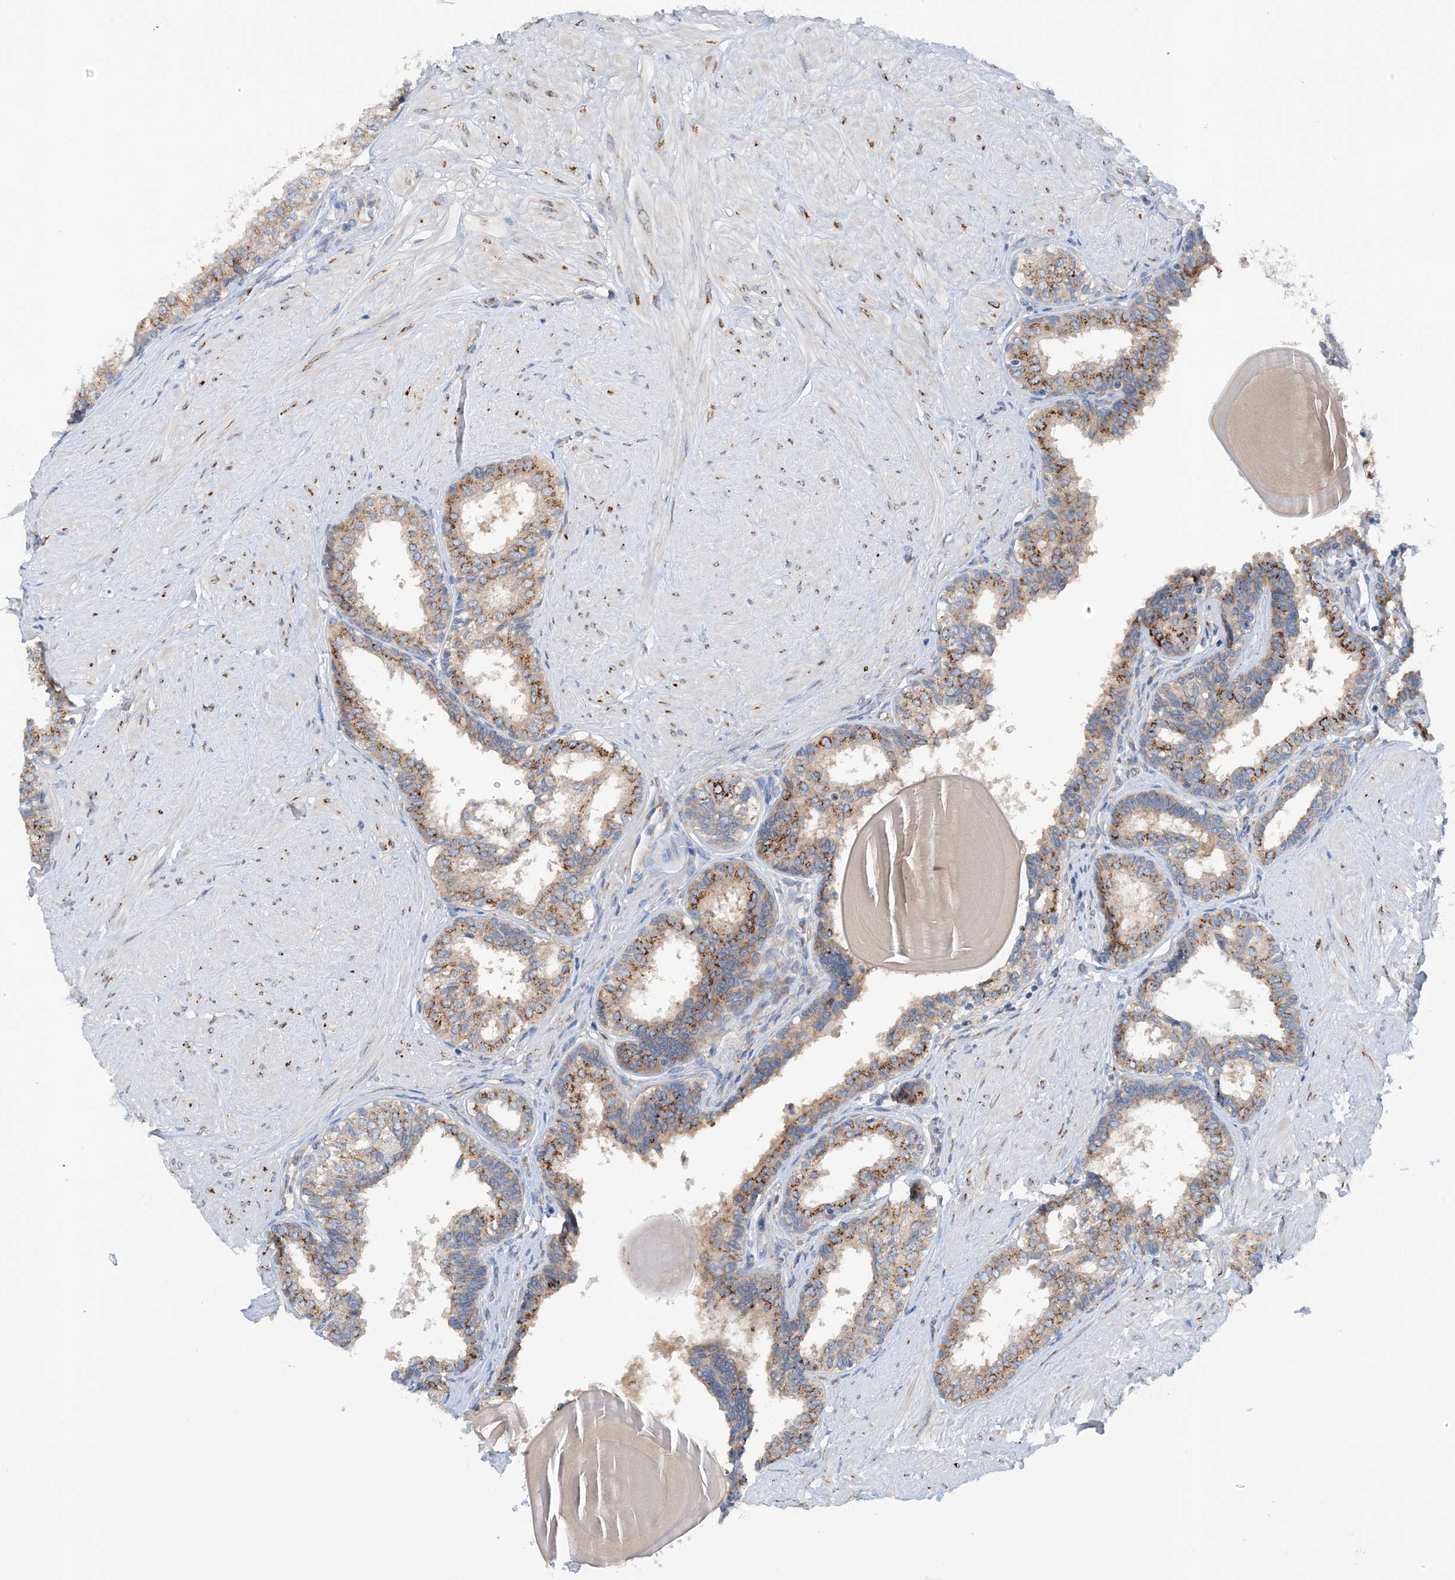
{"staining": {"intensity": "moderate", "quantity": ">75%", "location": "cytoplasmic/membranous"}, "tissue": "prostate", "cell_type": "Glandular cells", "image_type": "normal", "snomed": [{"axis": "morphology", "description": "Normal tissue, NOS"}, {"axis": "topography", "description": "Prostate"}], "caption": "DAB (3,3'-diaminobenzidine) immunohistochemical staining of unremarkable human prostate exhibits moderate cytoplasmic/membranous protein positivity in approximately >75% of glandular cells. (brown staining indicates protein expression, while blue staining denotes nuclei).", "gene": "SLC5A11", "patient": {"sex": "male", "age": 48}}